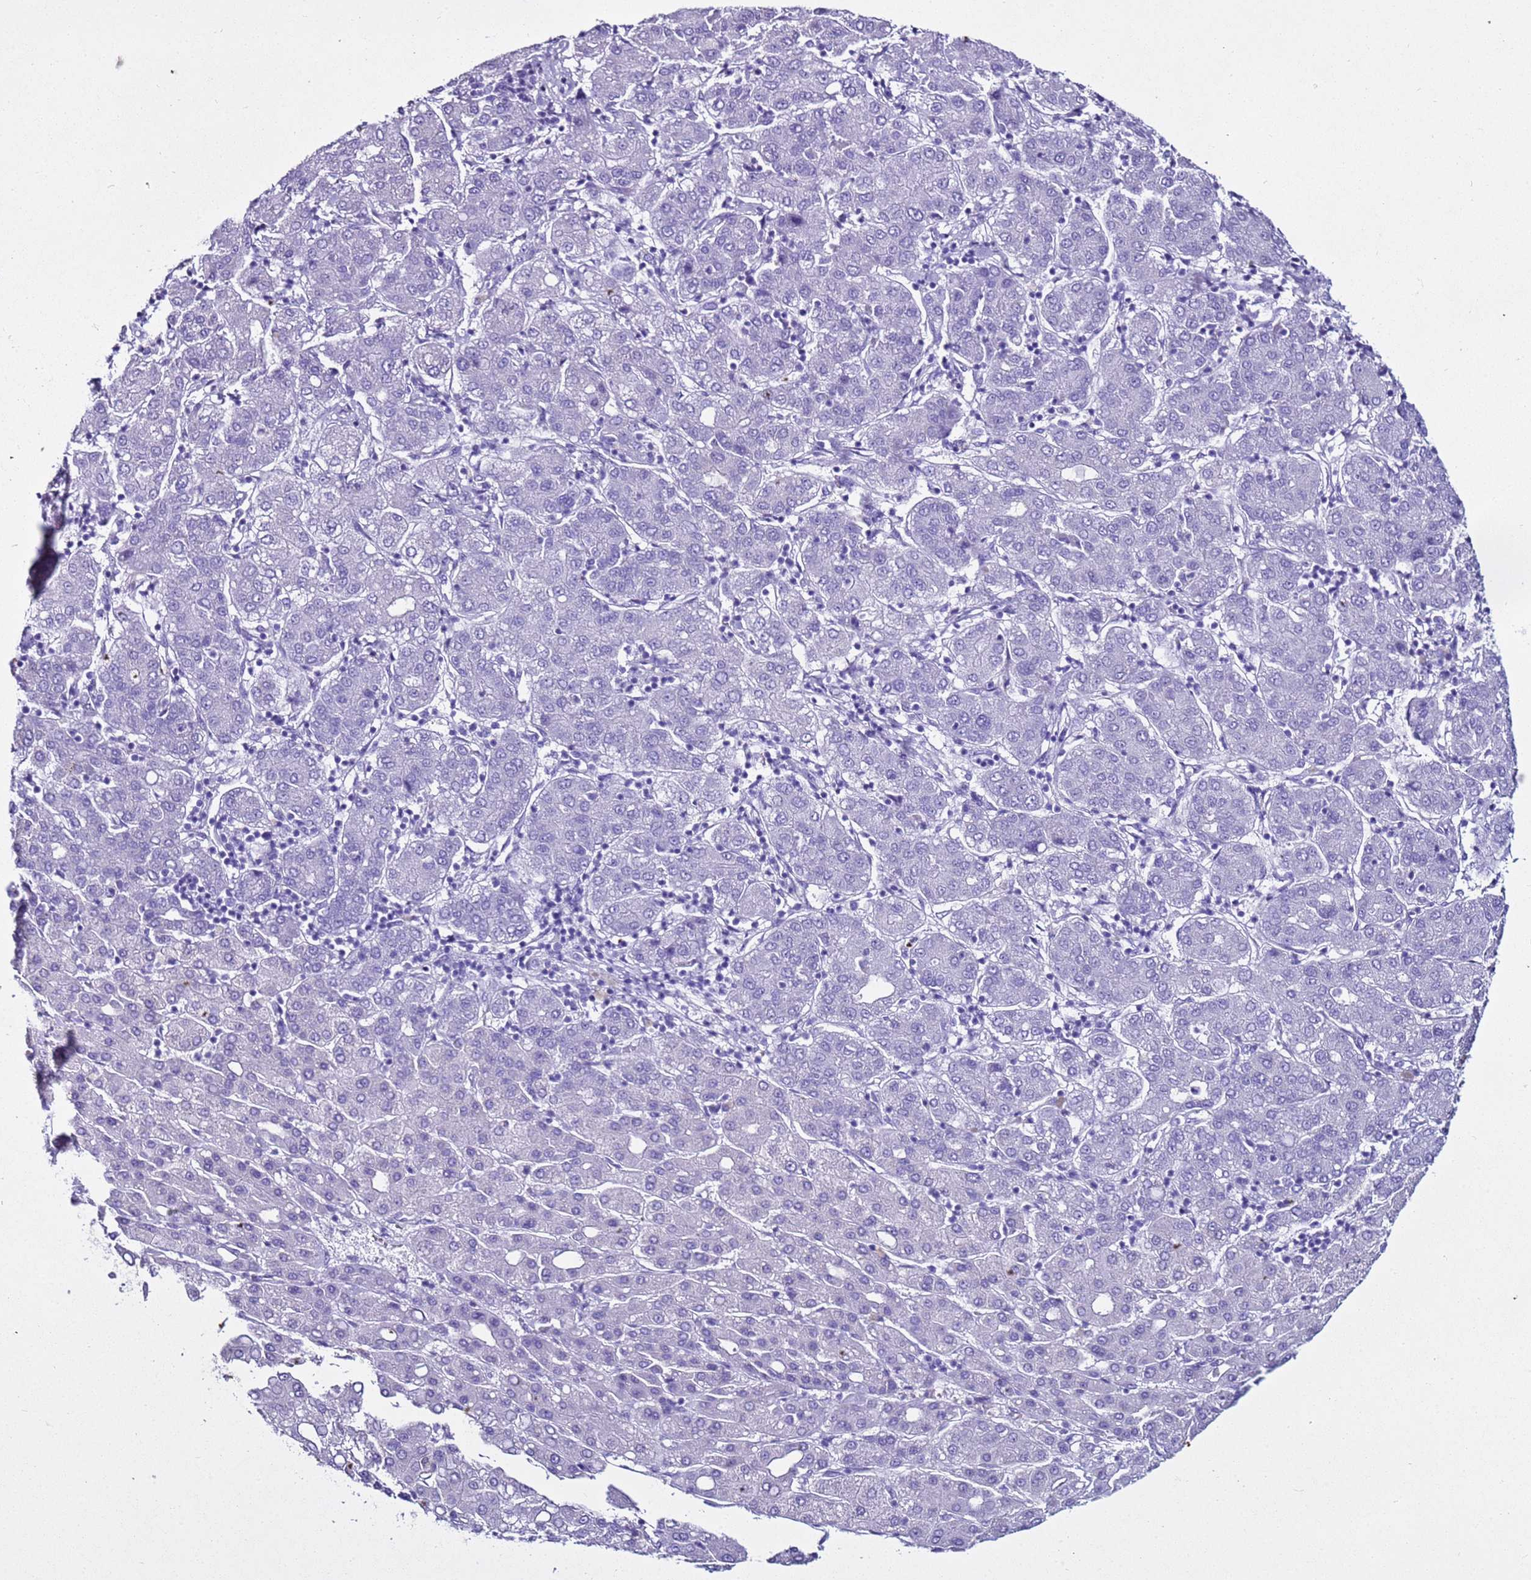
{"staining": {"intensity": "negative", "quantity": "none", "location": "none"}, "tissue": "liver cancer", "cell_type": "Tumor cells", "image_type": "cancer", "snomed": [{"axis": "morphology", "description": "Carcinoma, Hepatocellular, NOS"}, {"axis": "topography", "description": "Liver"}], "caption": "IHC histopathology image of liver cancer stained for a protein (brown), which reveals no expression in tumor cells.", "gene": "LCMT1", "patient": {"sex": "male", "age": 65}}